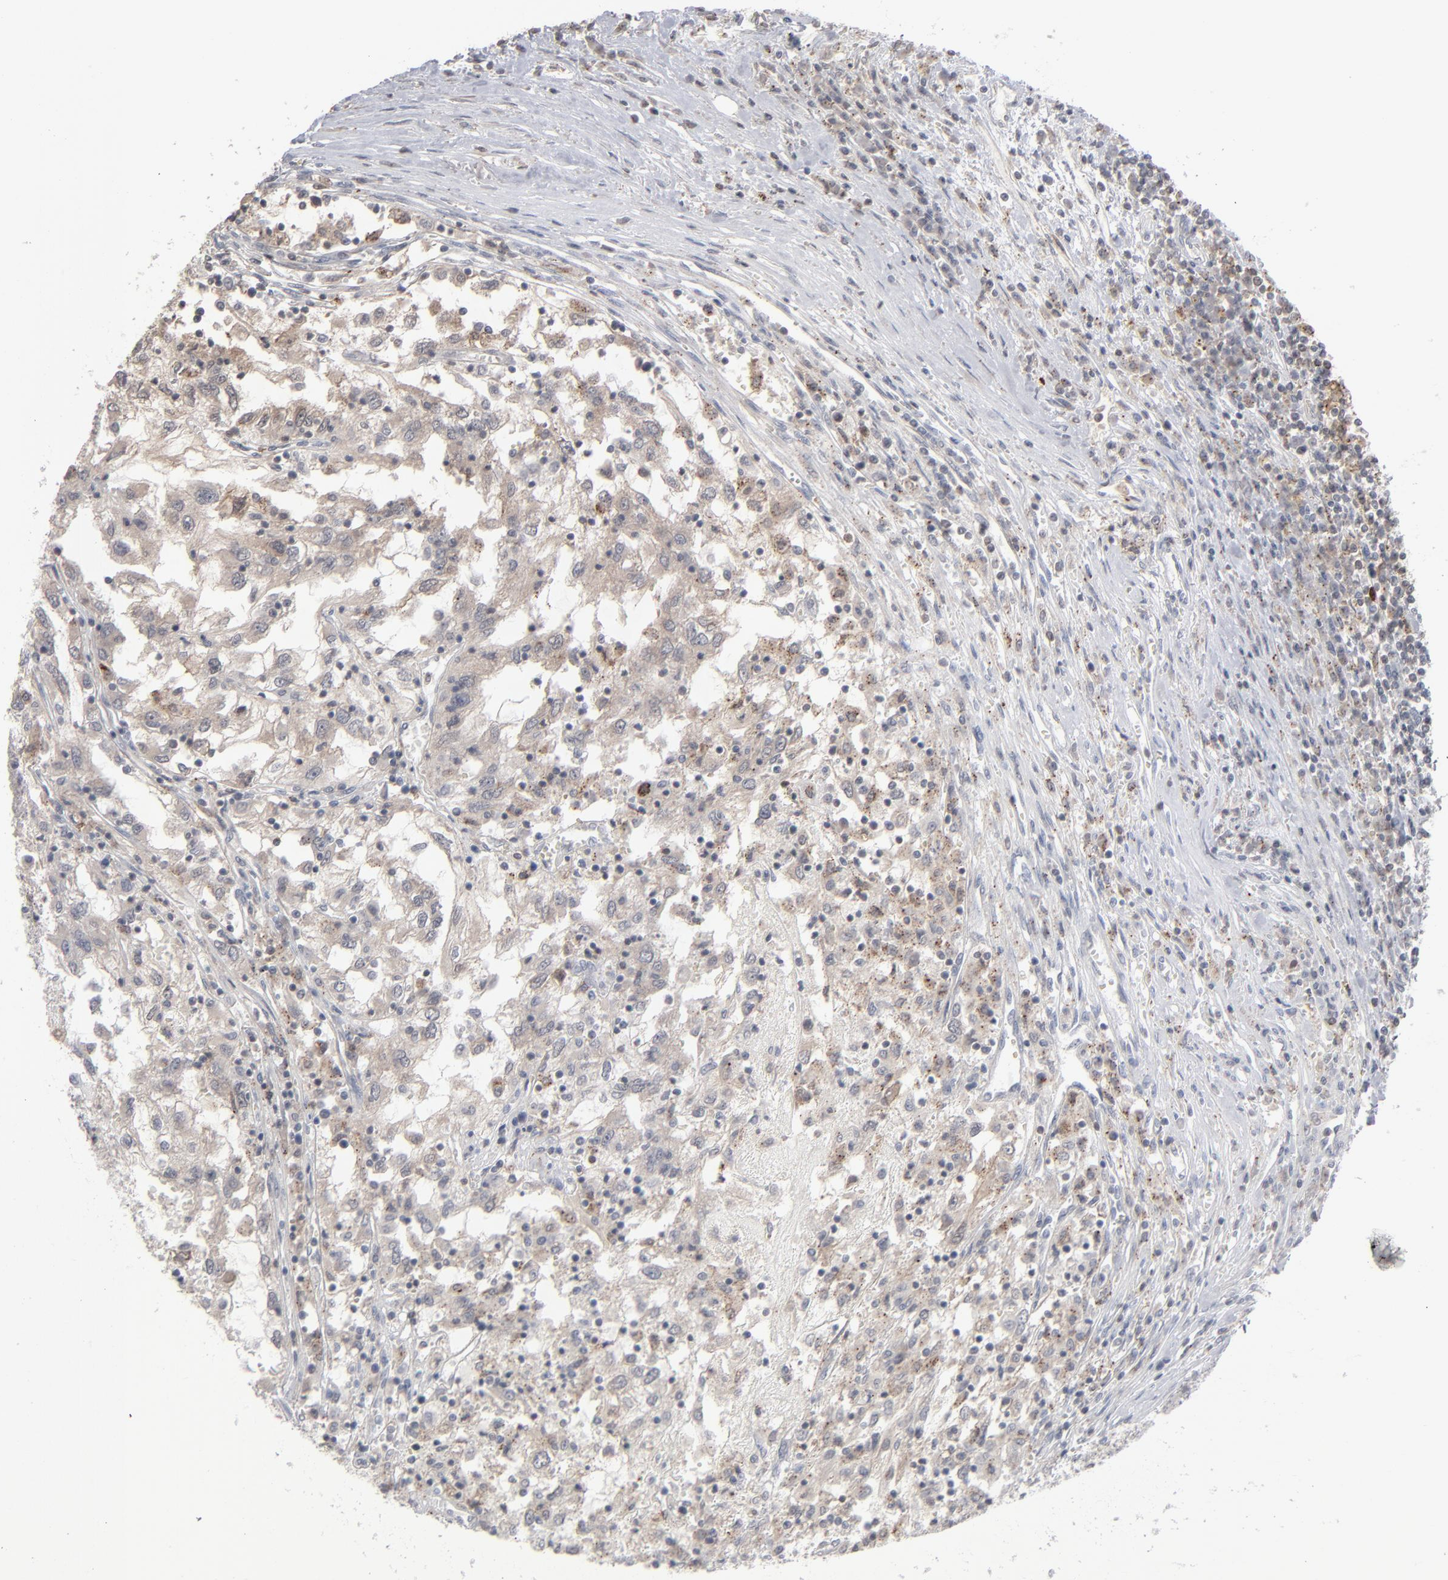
{"staining": {"intensity": "weak", "quantity": ">75%", "location": "cytoplasmic/membranous"}, "tissue": "renal cancer", "cell_type": "Tumor cells", "image_type": "cancer", "snomed": [{"axis": "morphology", "description": "Normal tissue, NOS"}, {"axis": "morphology", "description": "Adenocarcinoma, NOS"}, {"axis": "topography", "description": "Kidney"}], "caption": "Immunohistochemistry (DAB (3,3'-diaminobenzidine)) staining of adenocarcinoma (renal) demonstrates weak cytoplasmic/membranous protein expression in approximately >75% of tumor cells.", "gene": "STAT4", "patient": {"sex": "male", "age": 71}}